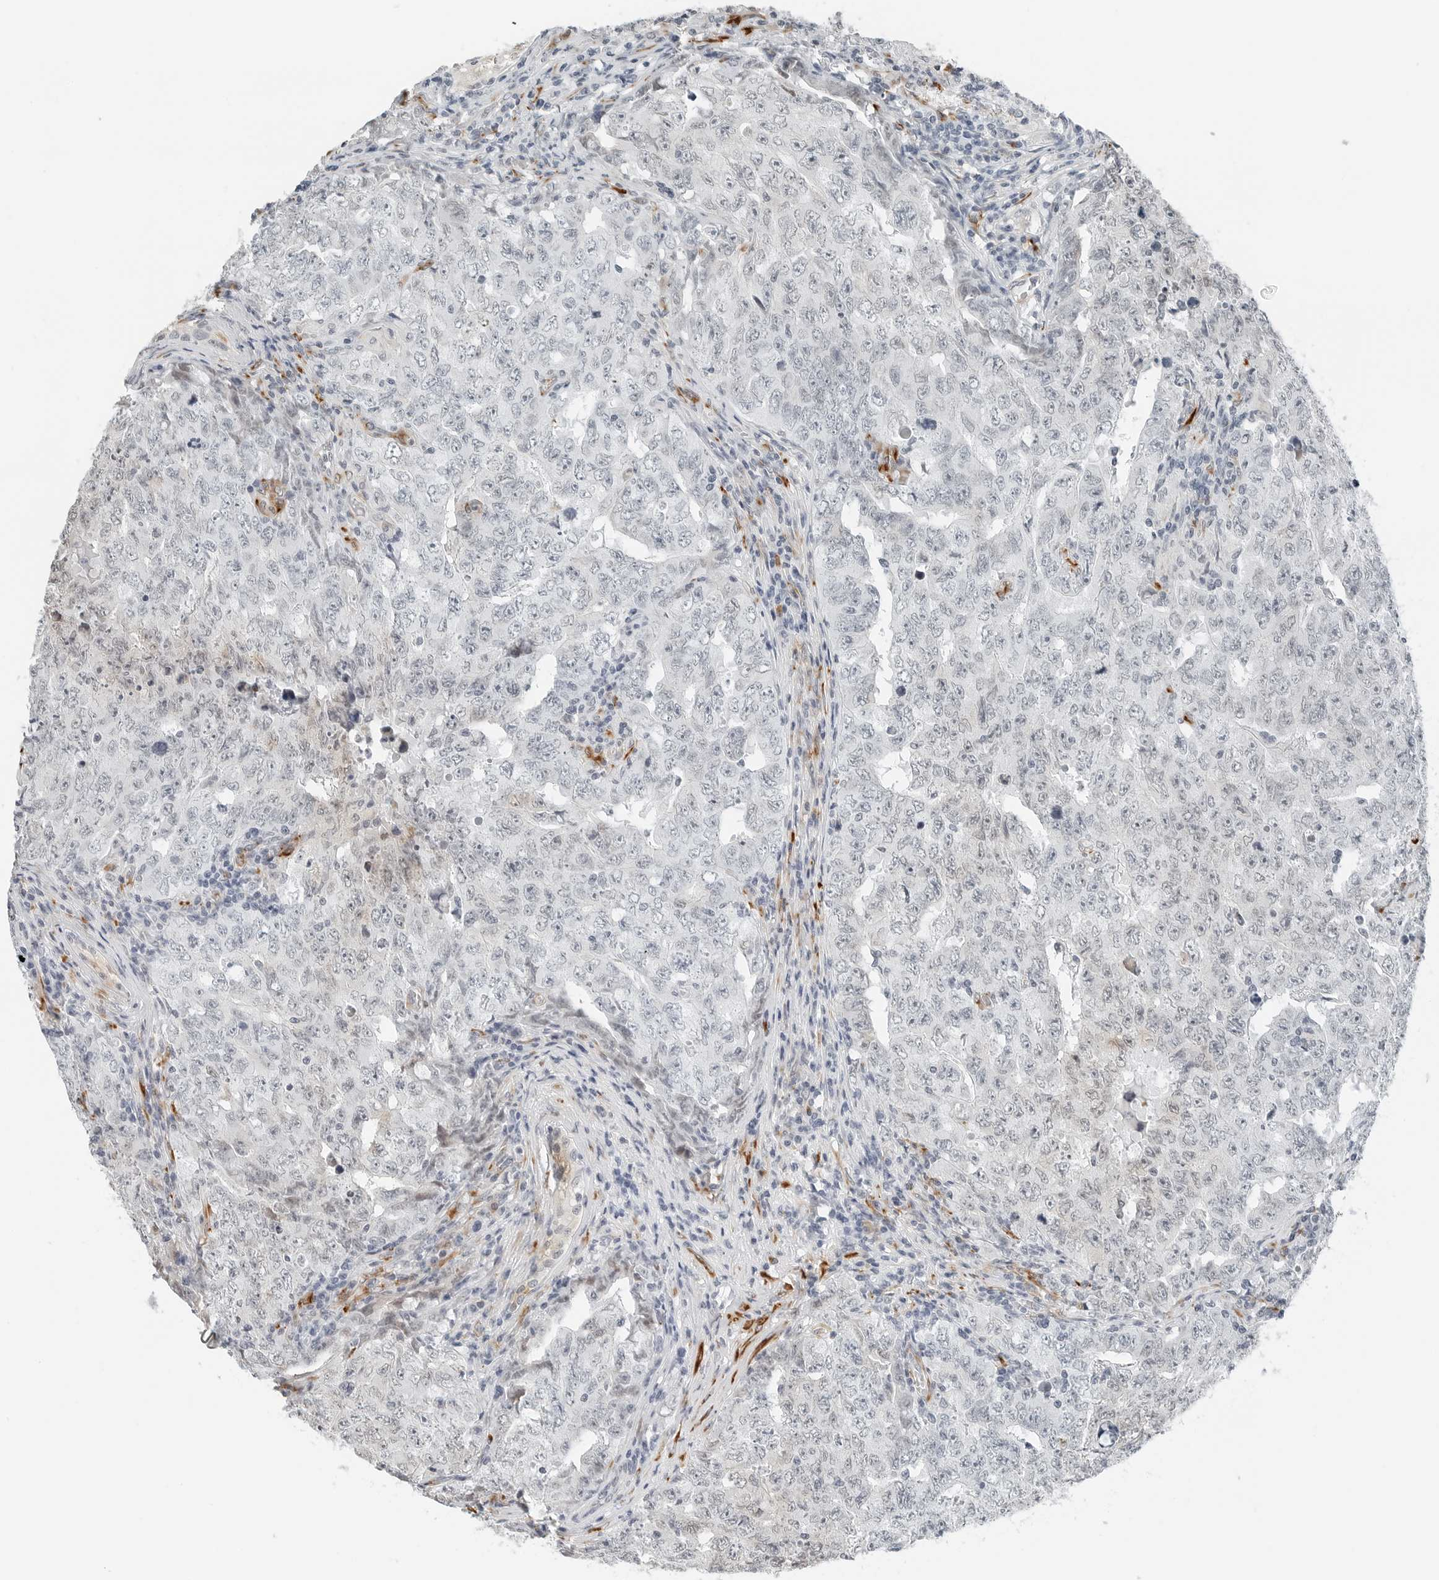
{"staining": {"intensity": "negative", "quantity": "none", "location": "none"}, "tissue": "testis cancer", "cell_type": "Tumor cells", "image_type": "cancer", "snomed": [{"axis": "morphology", "description": "Carcinoma, Embryonal, NOS"}, {"axis": "topography", "description": "Testis"}], "caption": "Immunohistochemistry image of embryonal carcinoma (testis) stained for a protein (brown), which reveals no positivity in tumor cells. Brightfield microscopy of immunohistochemistry (IHC) stained with DAB (brown) and hematoxylin (blue), captured at high magnification.", "gene": "P4HA2", "patient": {"sex": "male", "age": 26}}